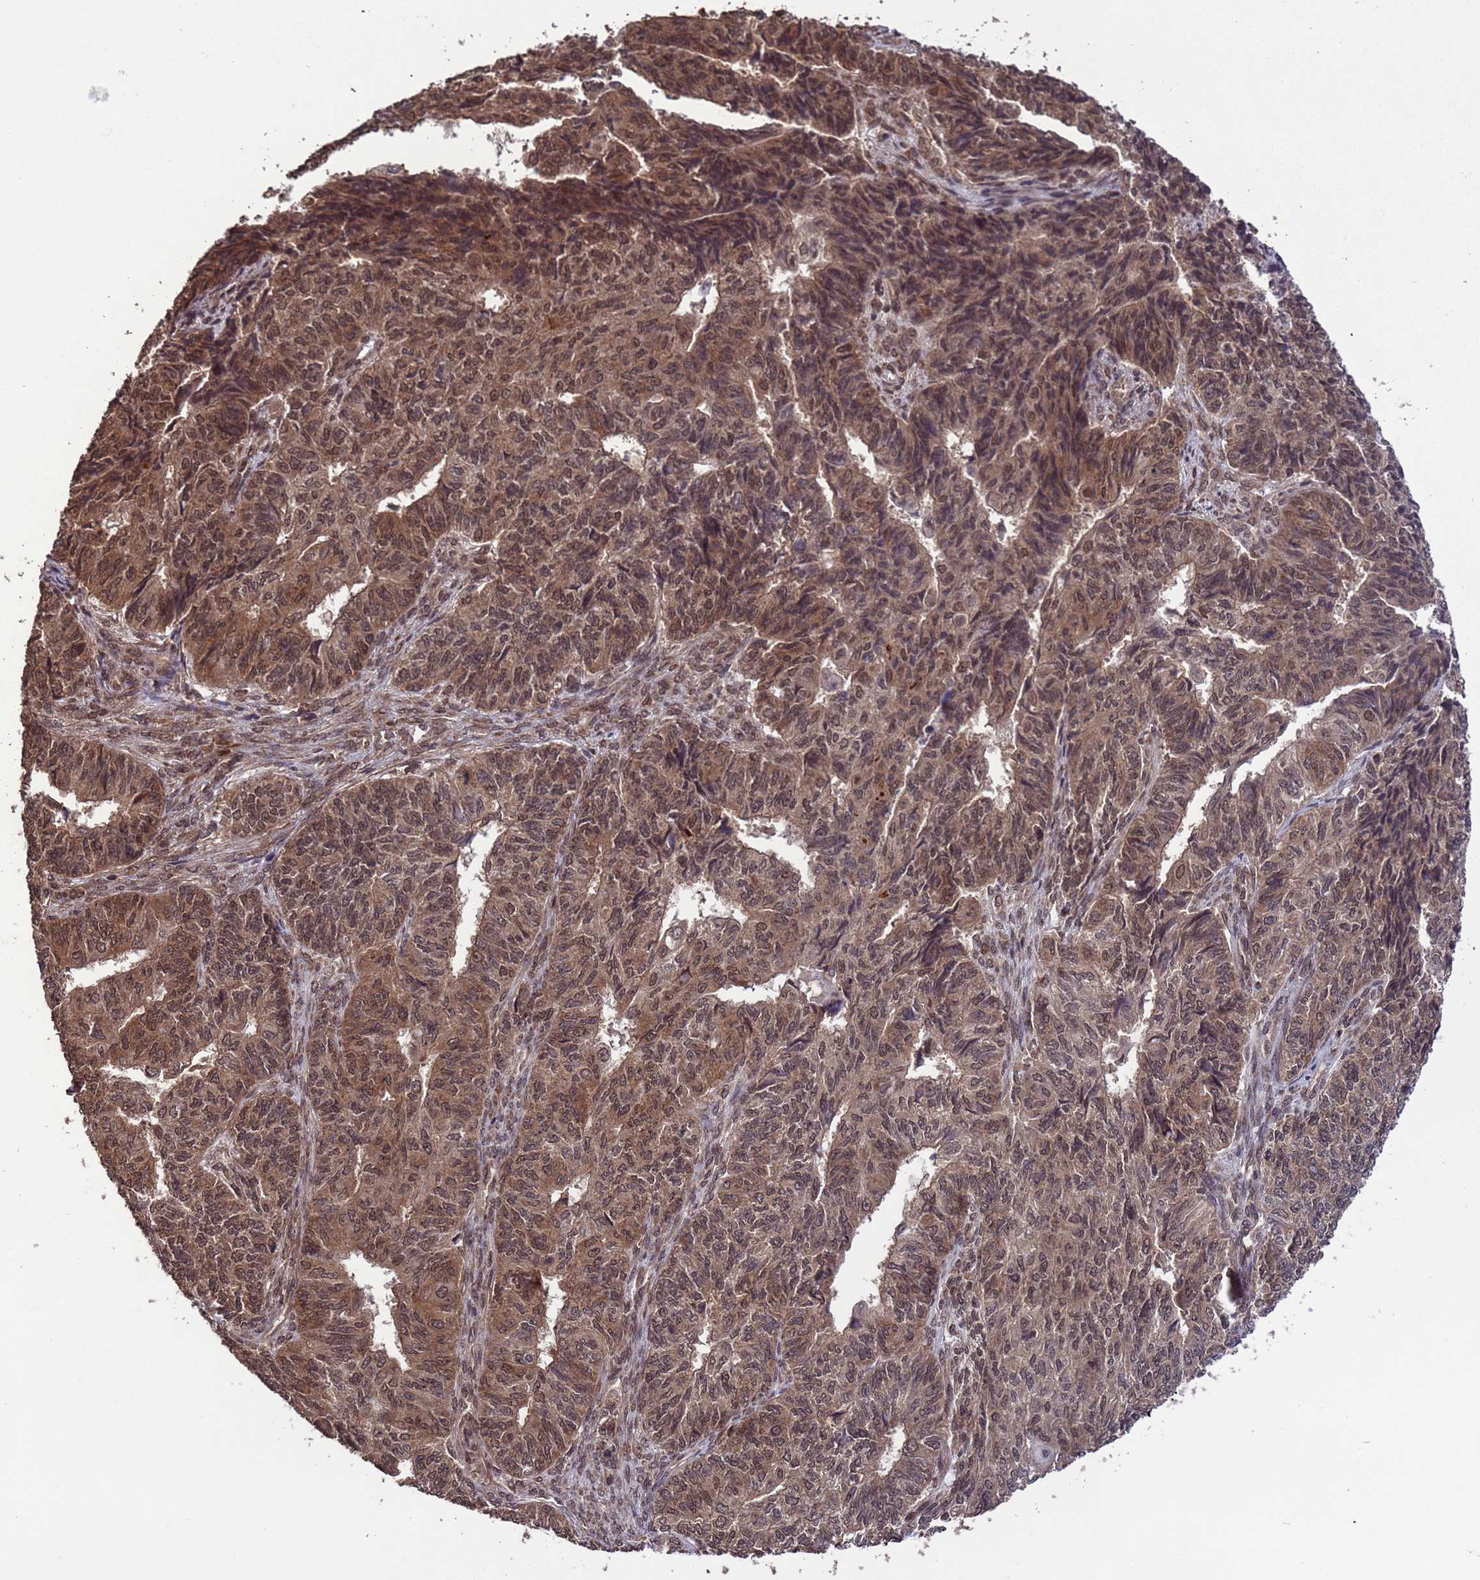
{"staining": {"intensity": "moderate", "quantity": ">75%", "location": "cytoplasmic/membranous,nuclear"}, "tissue": "endometrial cancer", "cell_type": "Tumor cells", "image_type": "cancer", "snomed": [{"axis": "morphology", "description": "Adenocarcinoma, NOS"}, {"axis": "topography", "description": "Endometrium"}], "caption": "Moderate cytoplasmic/membranous and nuclear staining is present in about >75% of tumor cells in endometrial cancer (adenocarcinoma). (IHC, brightfield microscopy, high magnification).", "gene": "VSTM4", "patient": {"sex": "female", "age": 32}}